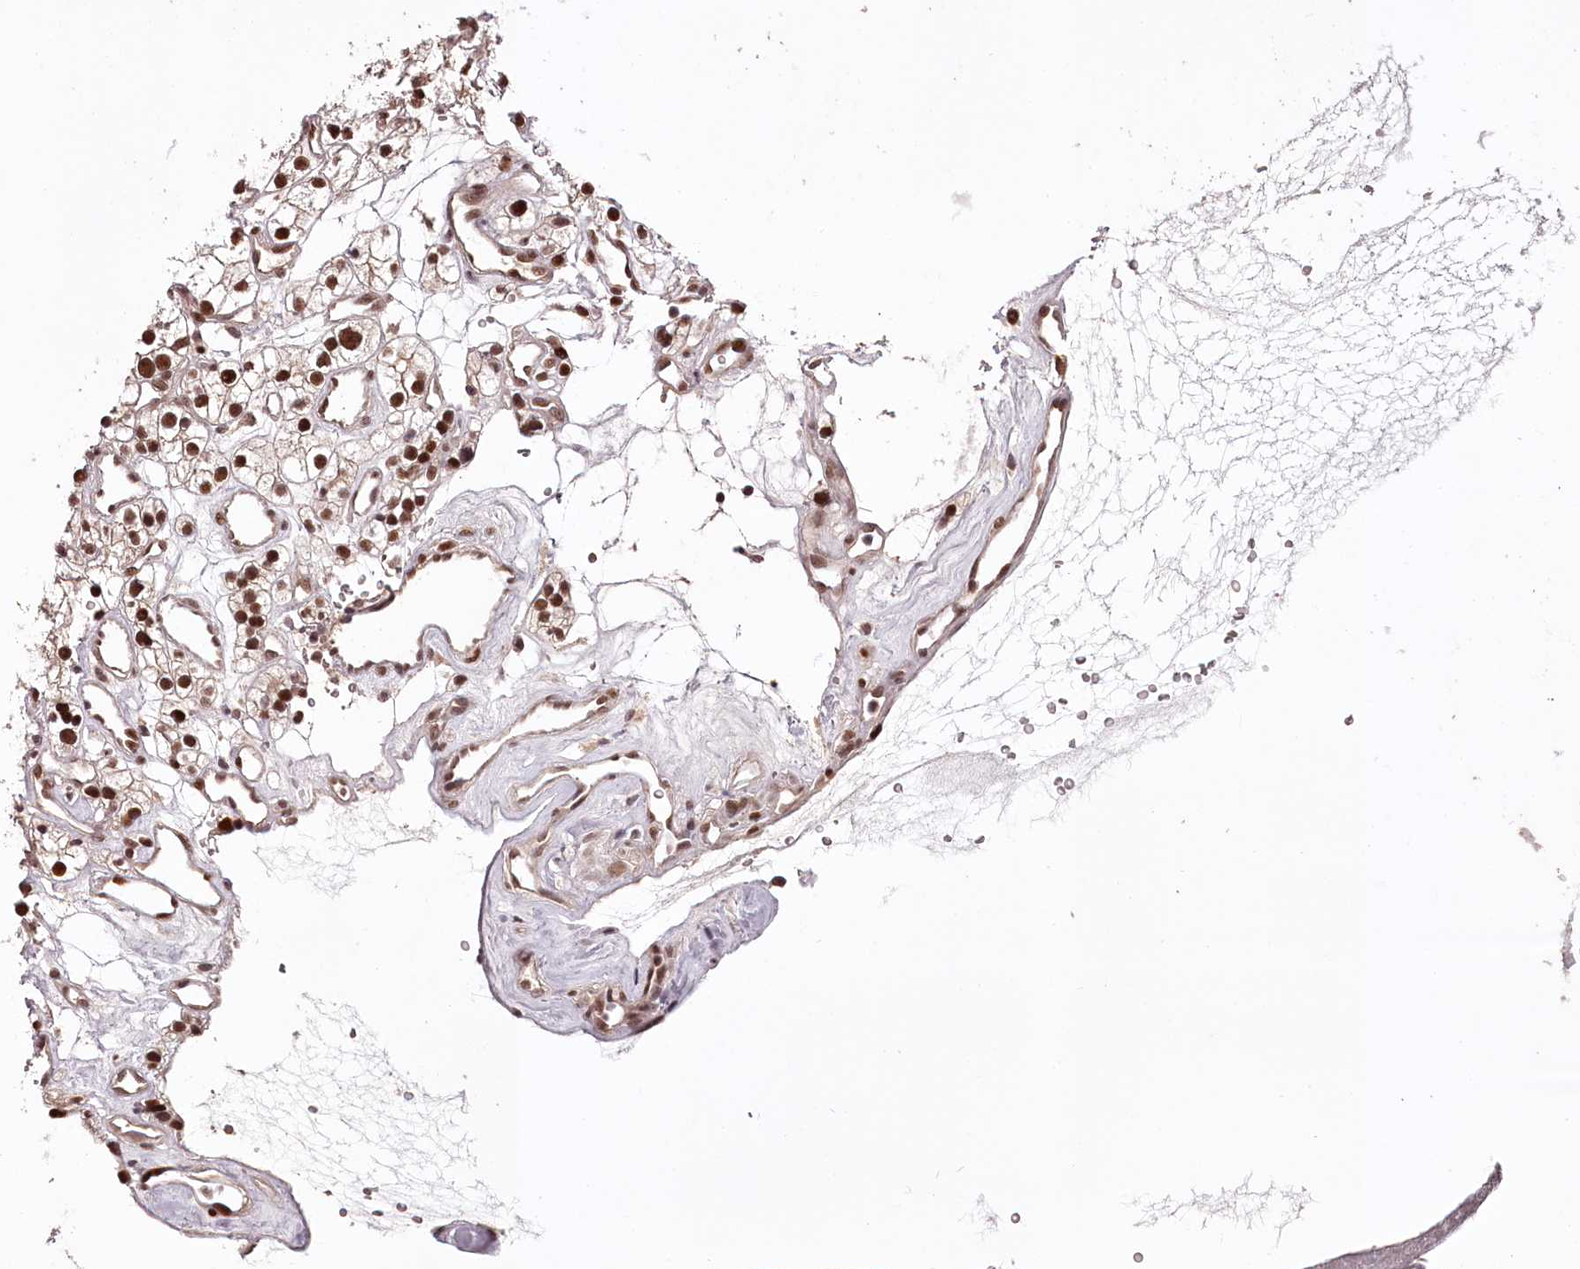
{"staining": {"intensity": "strong", "quantity": ">75%", "location": "nuclear"}, "tissue": "renal cancer", "cell_type": "Tumor cells", "image_type": "cancer", "snomed": [{"axis": "morphology", "description": "Adenocarcinoma, NOS"}, {"axis": "topography", "description": "Kidney"}], "caption": "Immunohistochemical staining of human renal cancer (adenocarcinoma) shows strong nuclear protein expression in about >75% of tumor cells. (Stains: DAB in brown, nuclei in blue, Microscopy: brightfield microscopy at high magnification).", "gene": "TTC33", "patient": {"sex": "female", "age": 57}}